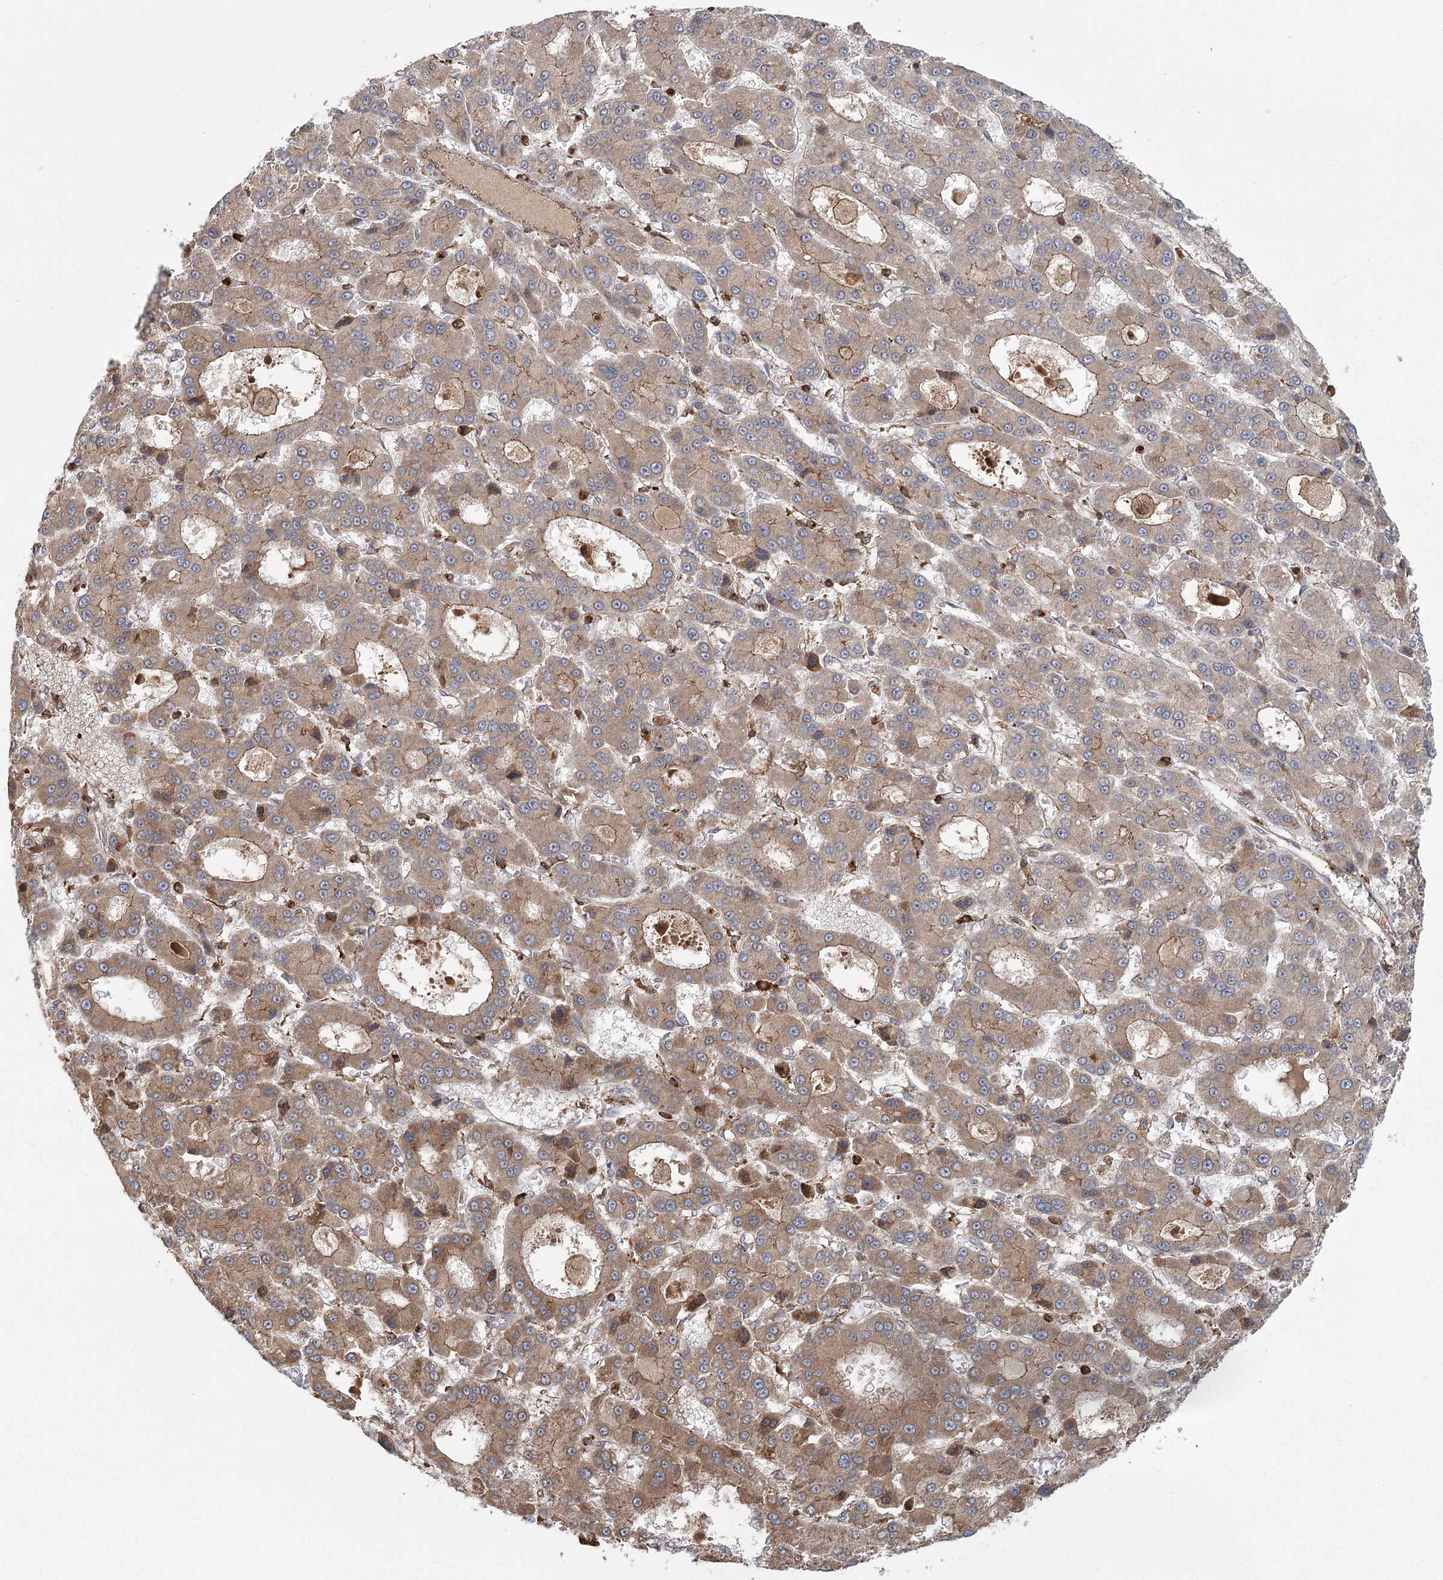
{"staining": {"intensity": "moderate", "quantity": ">75%", "location": "cytoplasmic/membranous"}, "tissue": "liver cancer", "cell_type": "Tumor cells", "image_type": "cancer", "snomed": [{"axis": "morphology", "description": "Carcinoma, Hepatocellular, NOS"}, {"axis": "topography", "description": "Liver"}], "caption": "Moderate cytoplasmic/membranous protein expression is identified in about >75% of tumor cells in hepatocellular carcinoma (liver). (brown staining indicates protein expression, while blue staining denotes nuclei).", "gene": "PLEKHA7", "patient": {"sex": "male", "age": 70}}